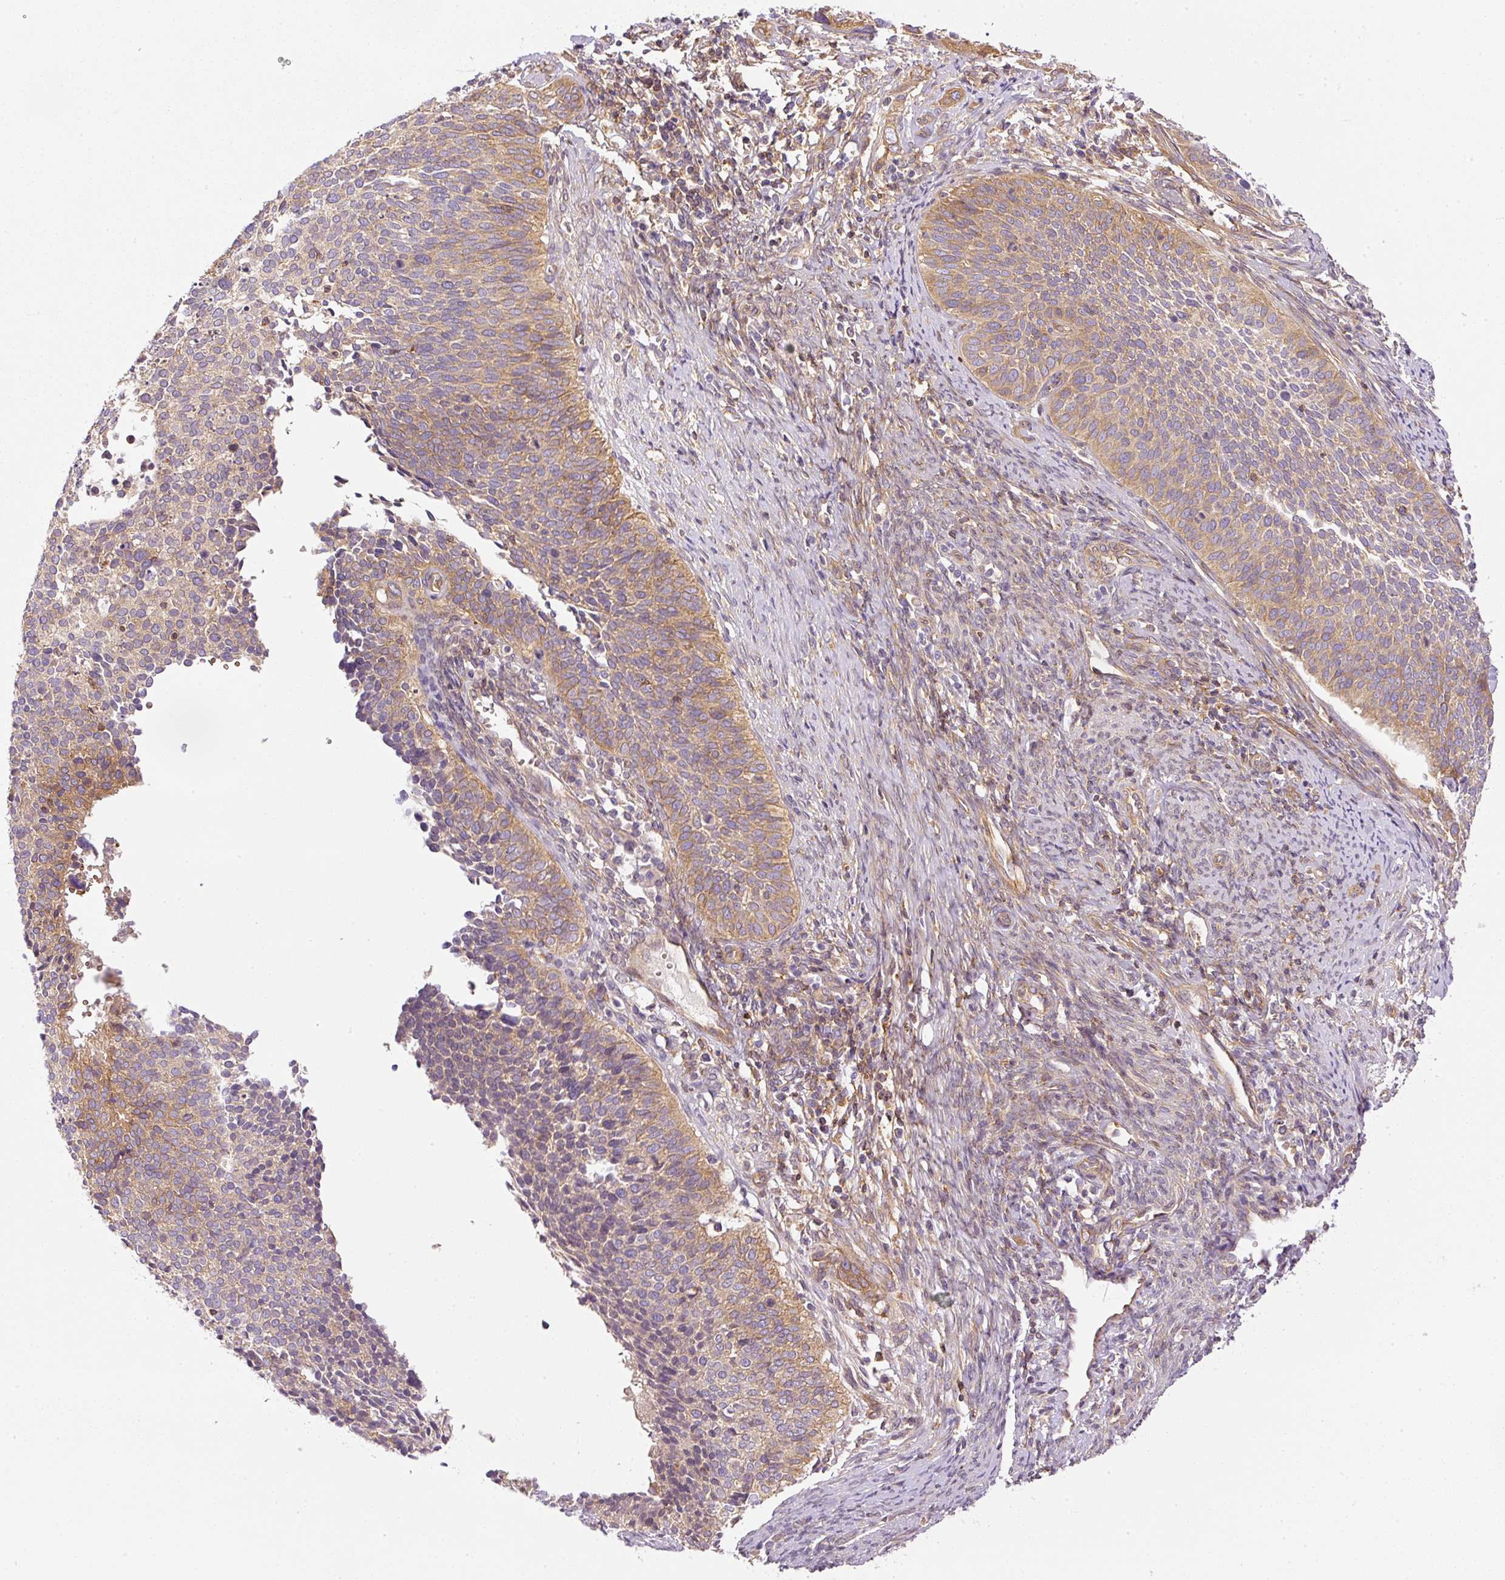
{"staining": {"intensity": "moderate", "quantity": "25%-75%", "location": "cytoplasmic/membranous"}, "tissue": "cervical cancer", "cell_type": "Tumor cells", "image_type": "cancer", "snomed": [{"axis": "morphology", "description": "Squamous cell carcinoma, NOS"}, {"axis": "topography", "description": "Cervix"}], "caption": "Moderate cytoplasmic/membranous staining is identified in about 25%-75% of tumor cells in cervical cancer.", "gene": "TBC1D2B", "patient": {"sex": "female", "age": 34}}